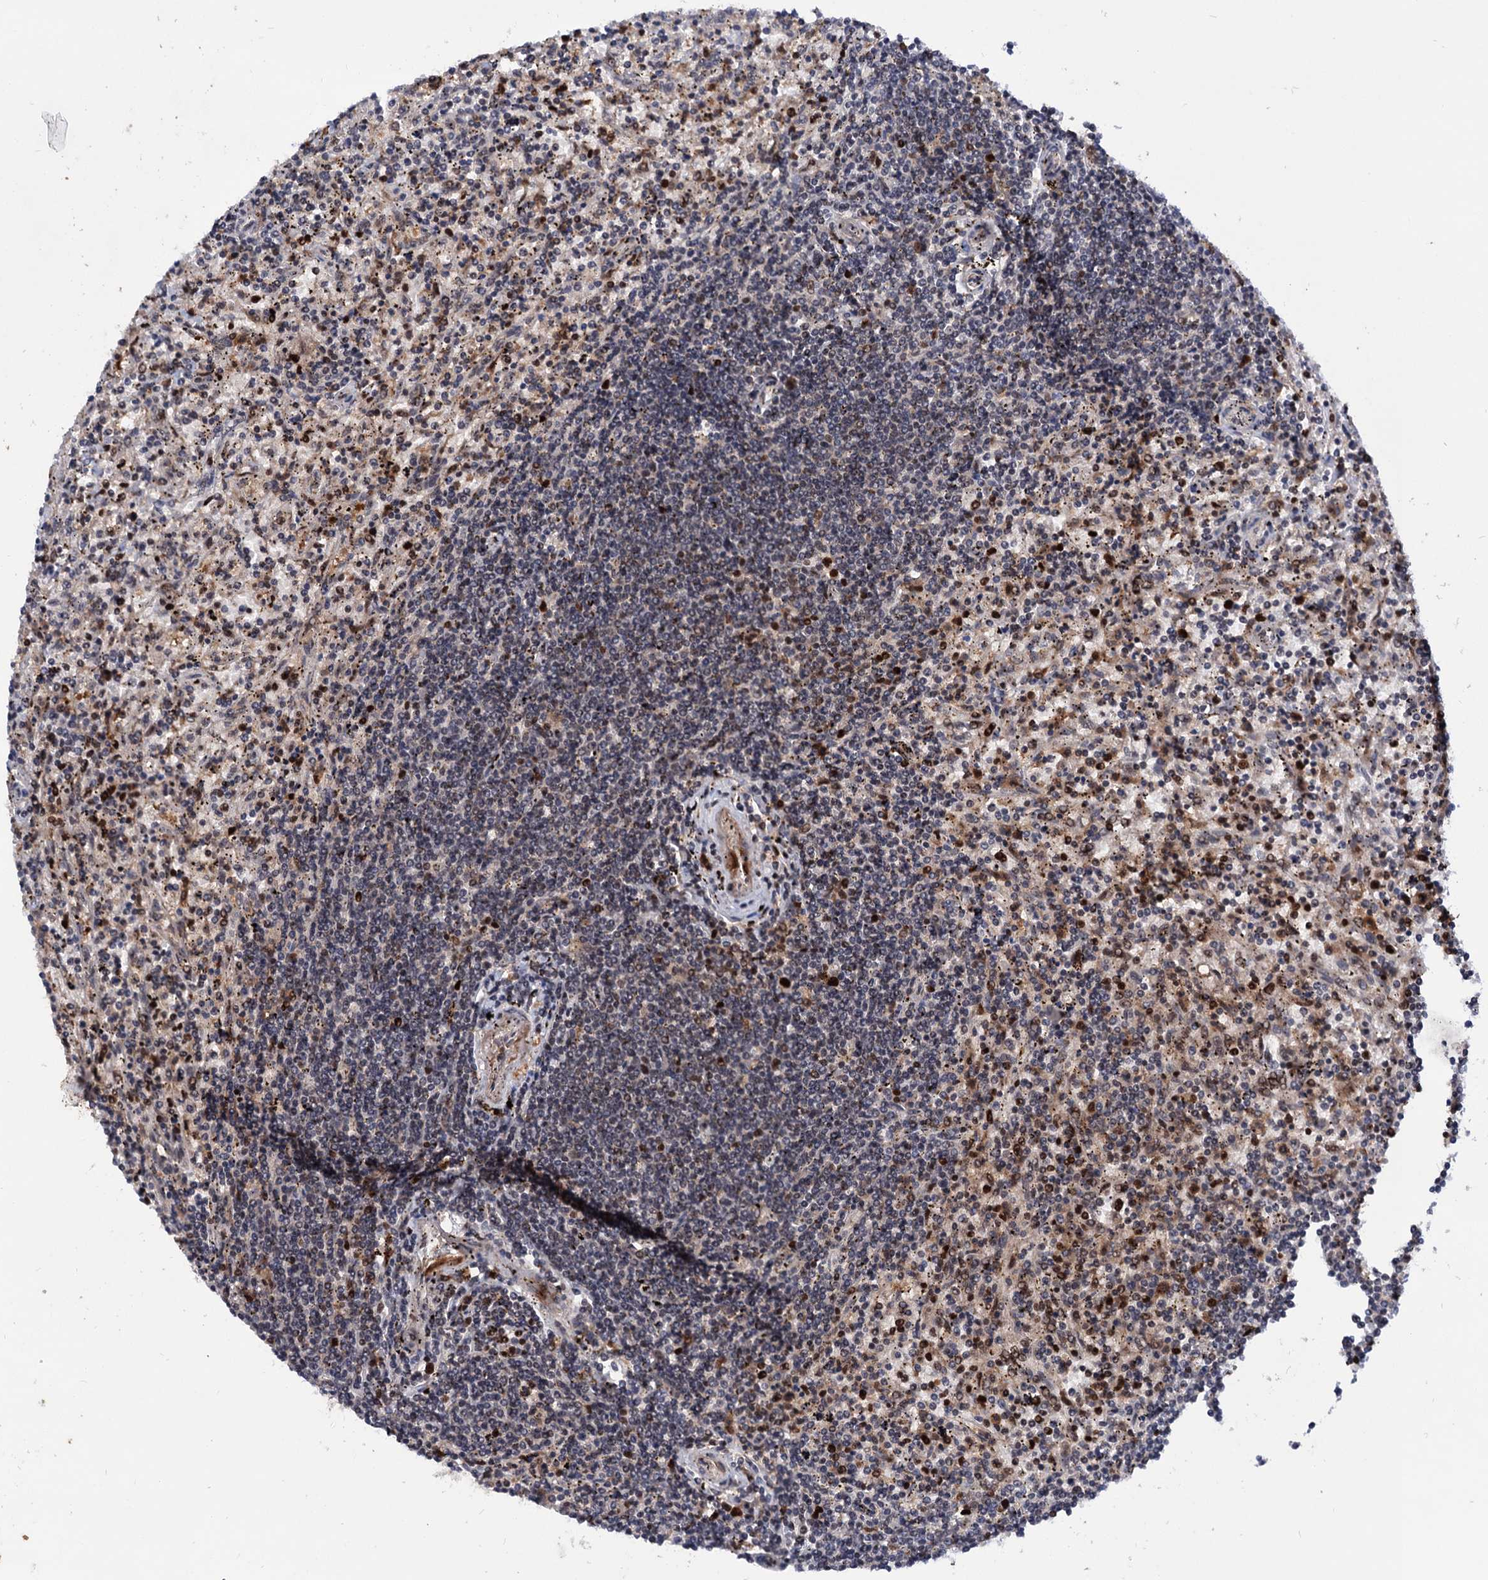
{"staining": {"intensity": "negative", "quantity": "none", "location": "none"}, "tissue": "lymphoma", "cell_type": "Tumor cells", "image_type": "cancer", "snomed": [{"axis": "morphology", "description": "Malignant lymphoma, non-Hodgkin's type, Low grade"}, {"axis": "topography", "description": "Spleen"}], "caption": "A micrograph of lymphoma stained for a protein exhibits no brown staining in tumor cells.", "gene": "RNASEH2B", "patient": {"sex": "male", "age": 76}}